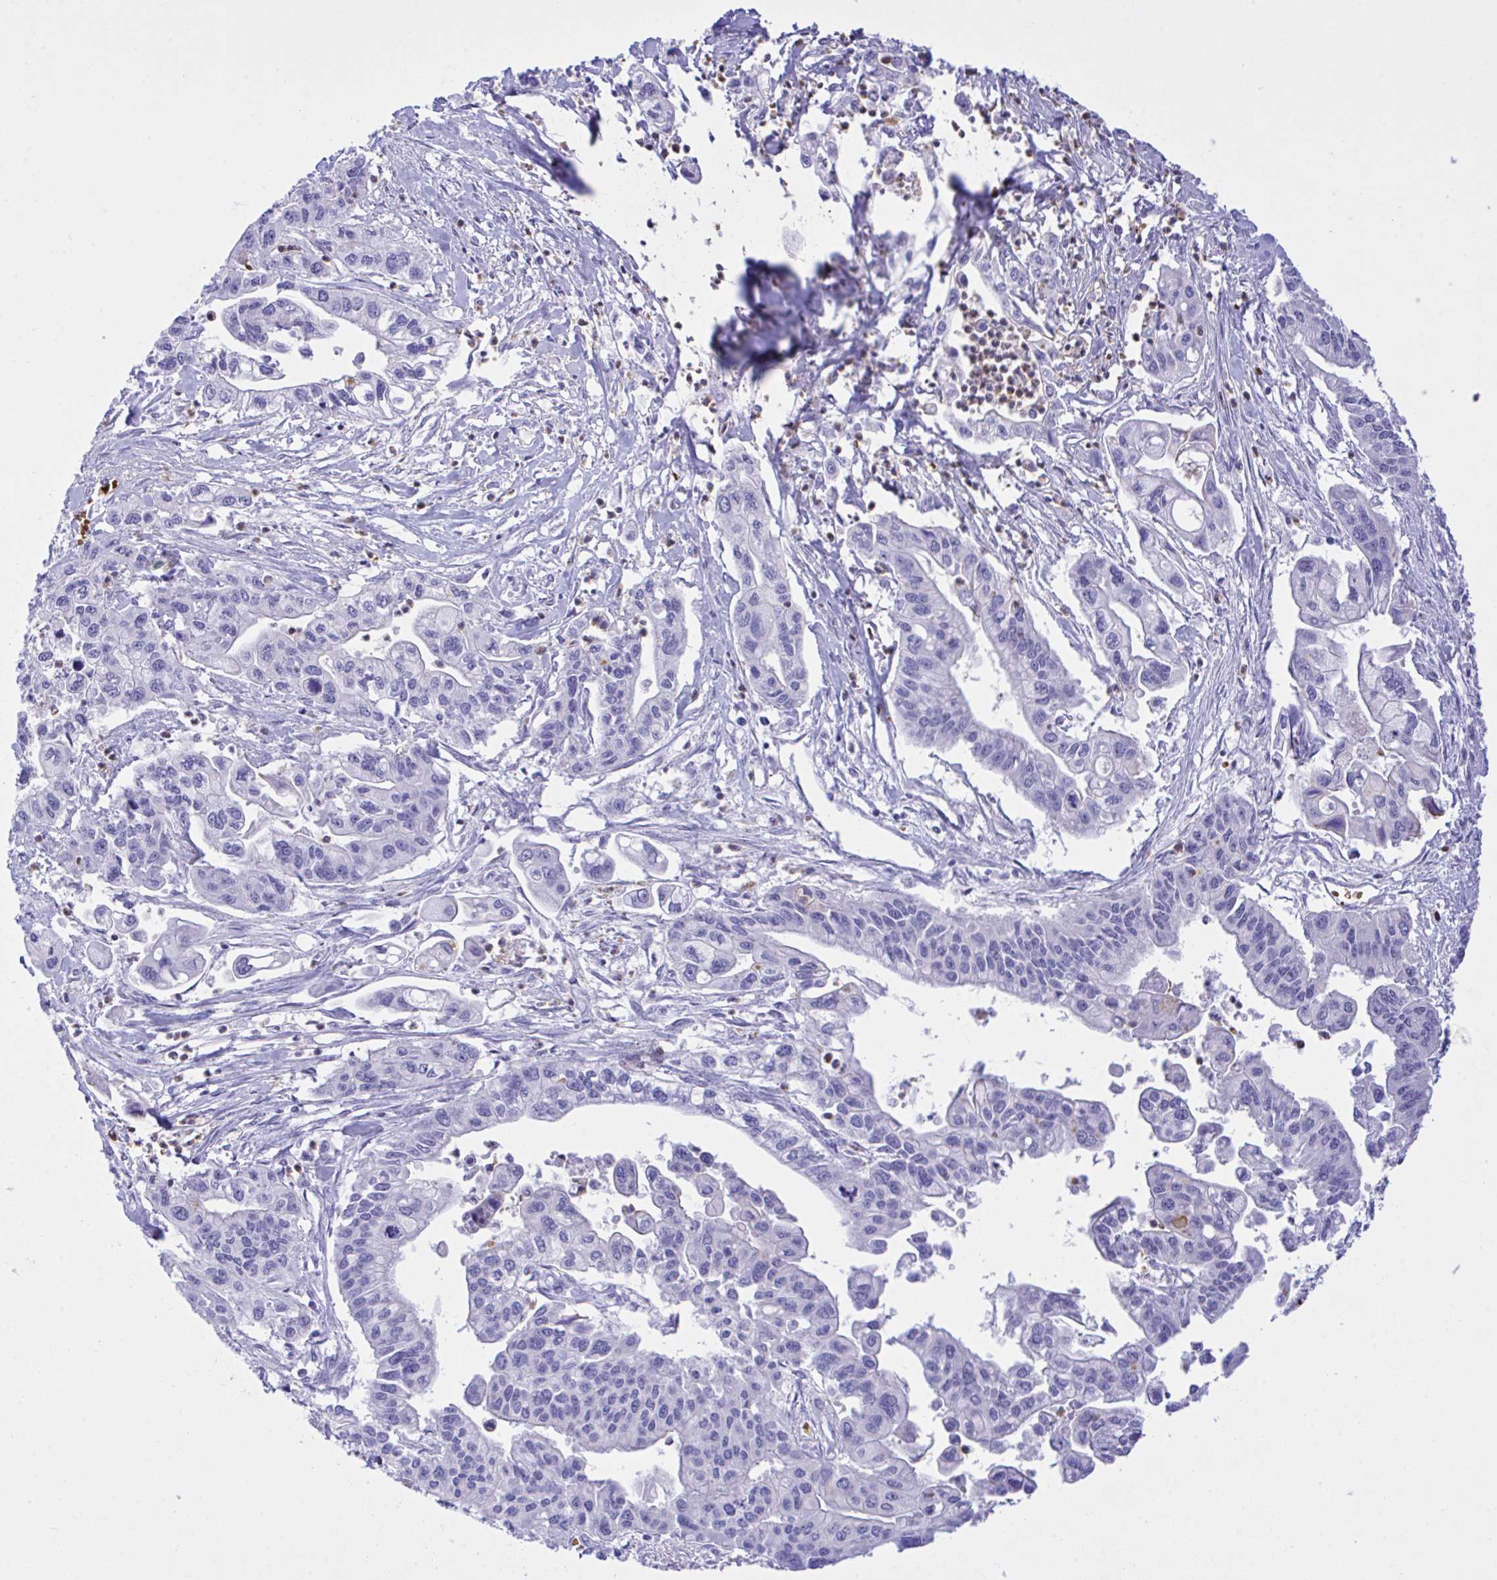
{"staining": {"intensity": "negative", "quantity": "none", "location": "none"}, "tissue": "pancreatic cancer", "cell_type": "Tumor cells", "image_type": "cancer", "snomed": [{"axis": "morphology", "description": "Adenocarcinoma, NOS"}, {"axis": "topography", "description": "Pancreas"}], "caption": "High power microscopy photomicrograph of an IHC image of adenocarcinoma (pancreatic), revealing no significant positivity in tumor cells.", "gene": "ZNF221", "patient": {"sex": "male", "age": 62}}